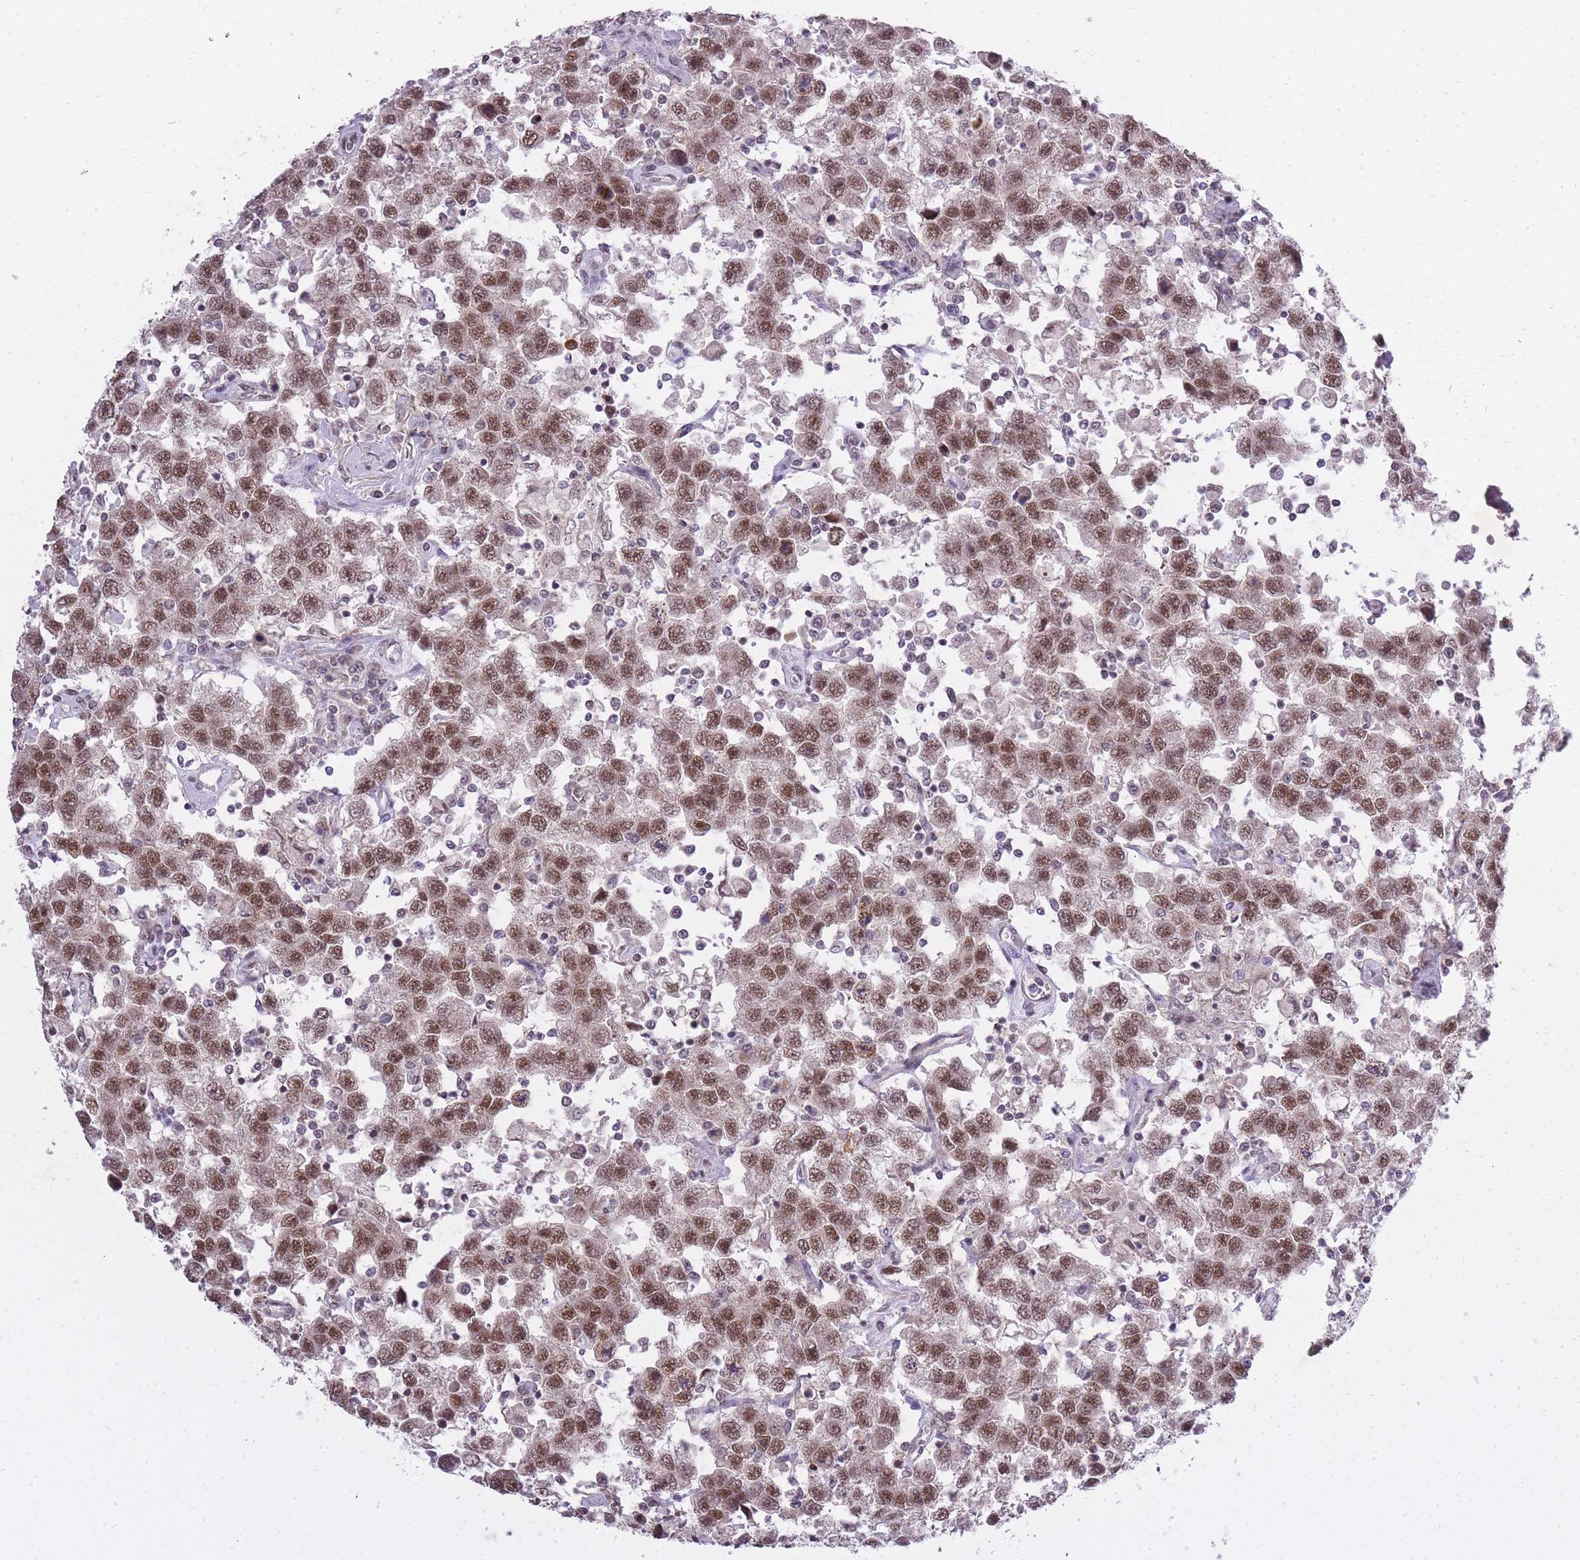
{"staining": {"intensity": "moderate", "quantity": ">75%", "location": "nuclear"}, "tissue": "testis cancer", "cell_type": "Tumor cells", "image_type": "cancer", "snomed": [{"axis": "morphology", "description": "Seminoma, NOS"}, {"axis": "topography", "description": "Testis"}], "caption": "Protein staining of testis seminoma tissue demonstrates moderate nuclear staining in about >75% of tumor cells.", "gene": "TIGD1", "patient": {"sex": "male", "age": 41}}